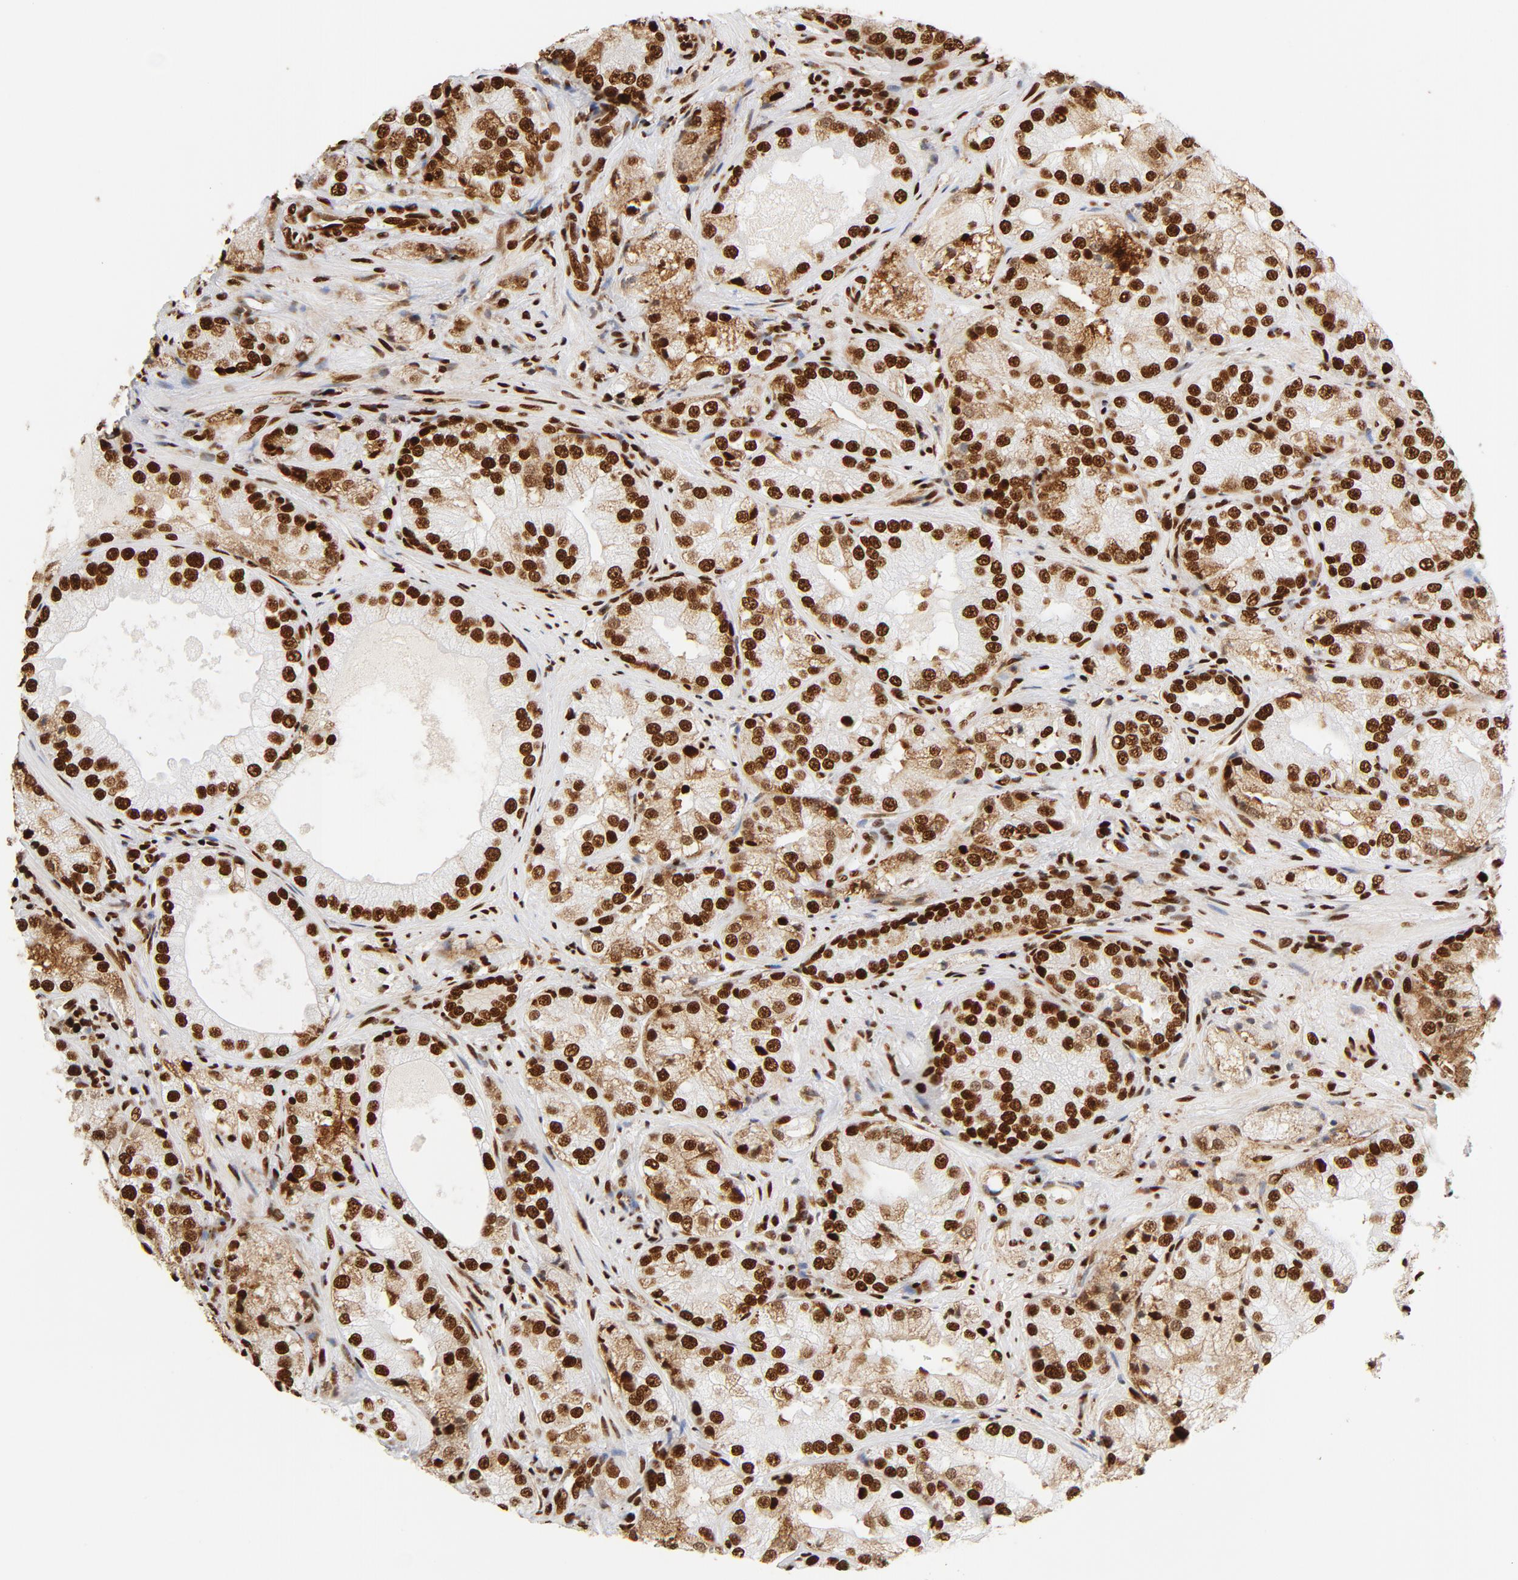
{"staining": {"intensity": "strong", "quantity": ">75%", "location": "nuclear"}, "tissue": "prostate cancer", "cell_type": "Tumor cells", "image_type": "cancer", "snomed": [{"axis": "morphology", "description": "Adenocarcinoma, Low grade"}, {"axis": "topography", "description": "Prostate"}], "caption": "An immunohistochemistry micrograph of neoplastic tissue is shown. Protein staining in brown labels strong nuclear positivity in prostate adenocarcinoma (low-grade) within tumor cells. Nuclei are stained in blue.", "gene": "XRCC6", "patient": {"sex": "male", "age": 60}}